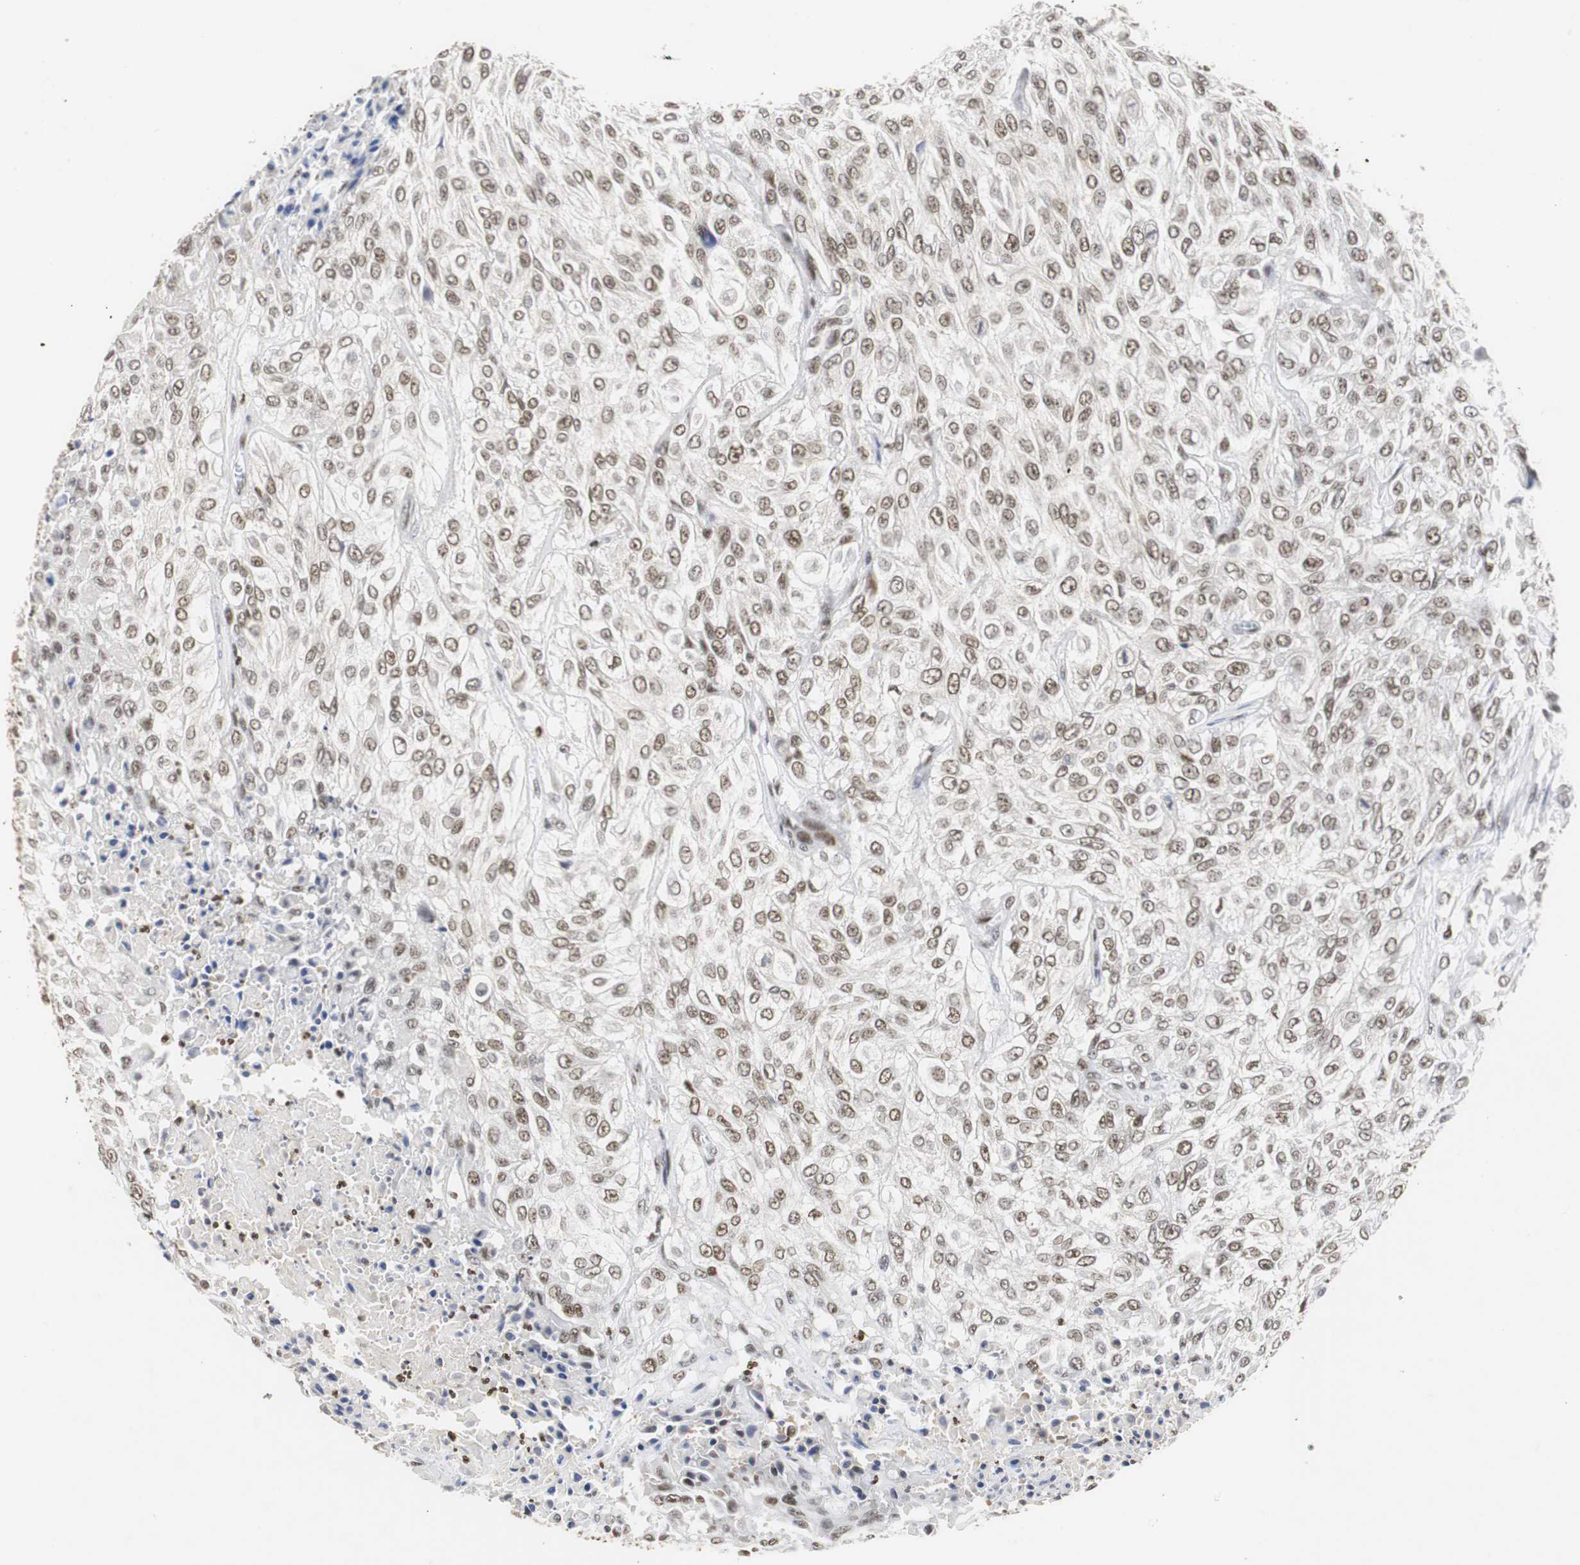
{"staining": {"intensity": "moderate", "quantity": "25%-75%", "location": "nuclear"}, "tissue": "urothelial cancer", "cell_type": "Tumor cells", "image_type": "cancer", "snomed": [{"axis": "morphology", "description": "Urothelial carcinoma, High grade"}, {"axis": "topography", "description": "Urinary bladder"}], "caption": "This micrograph demonstrates IHC staining of high-grade urothelial carcinoma, with medium moderate nuclear positivity in about 25%-75% of tumor cells.", "gene": "ZFC3H1", "patient": {"sex": "male", "age": 57}}